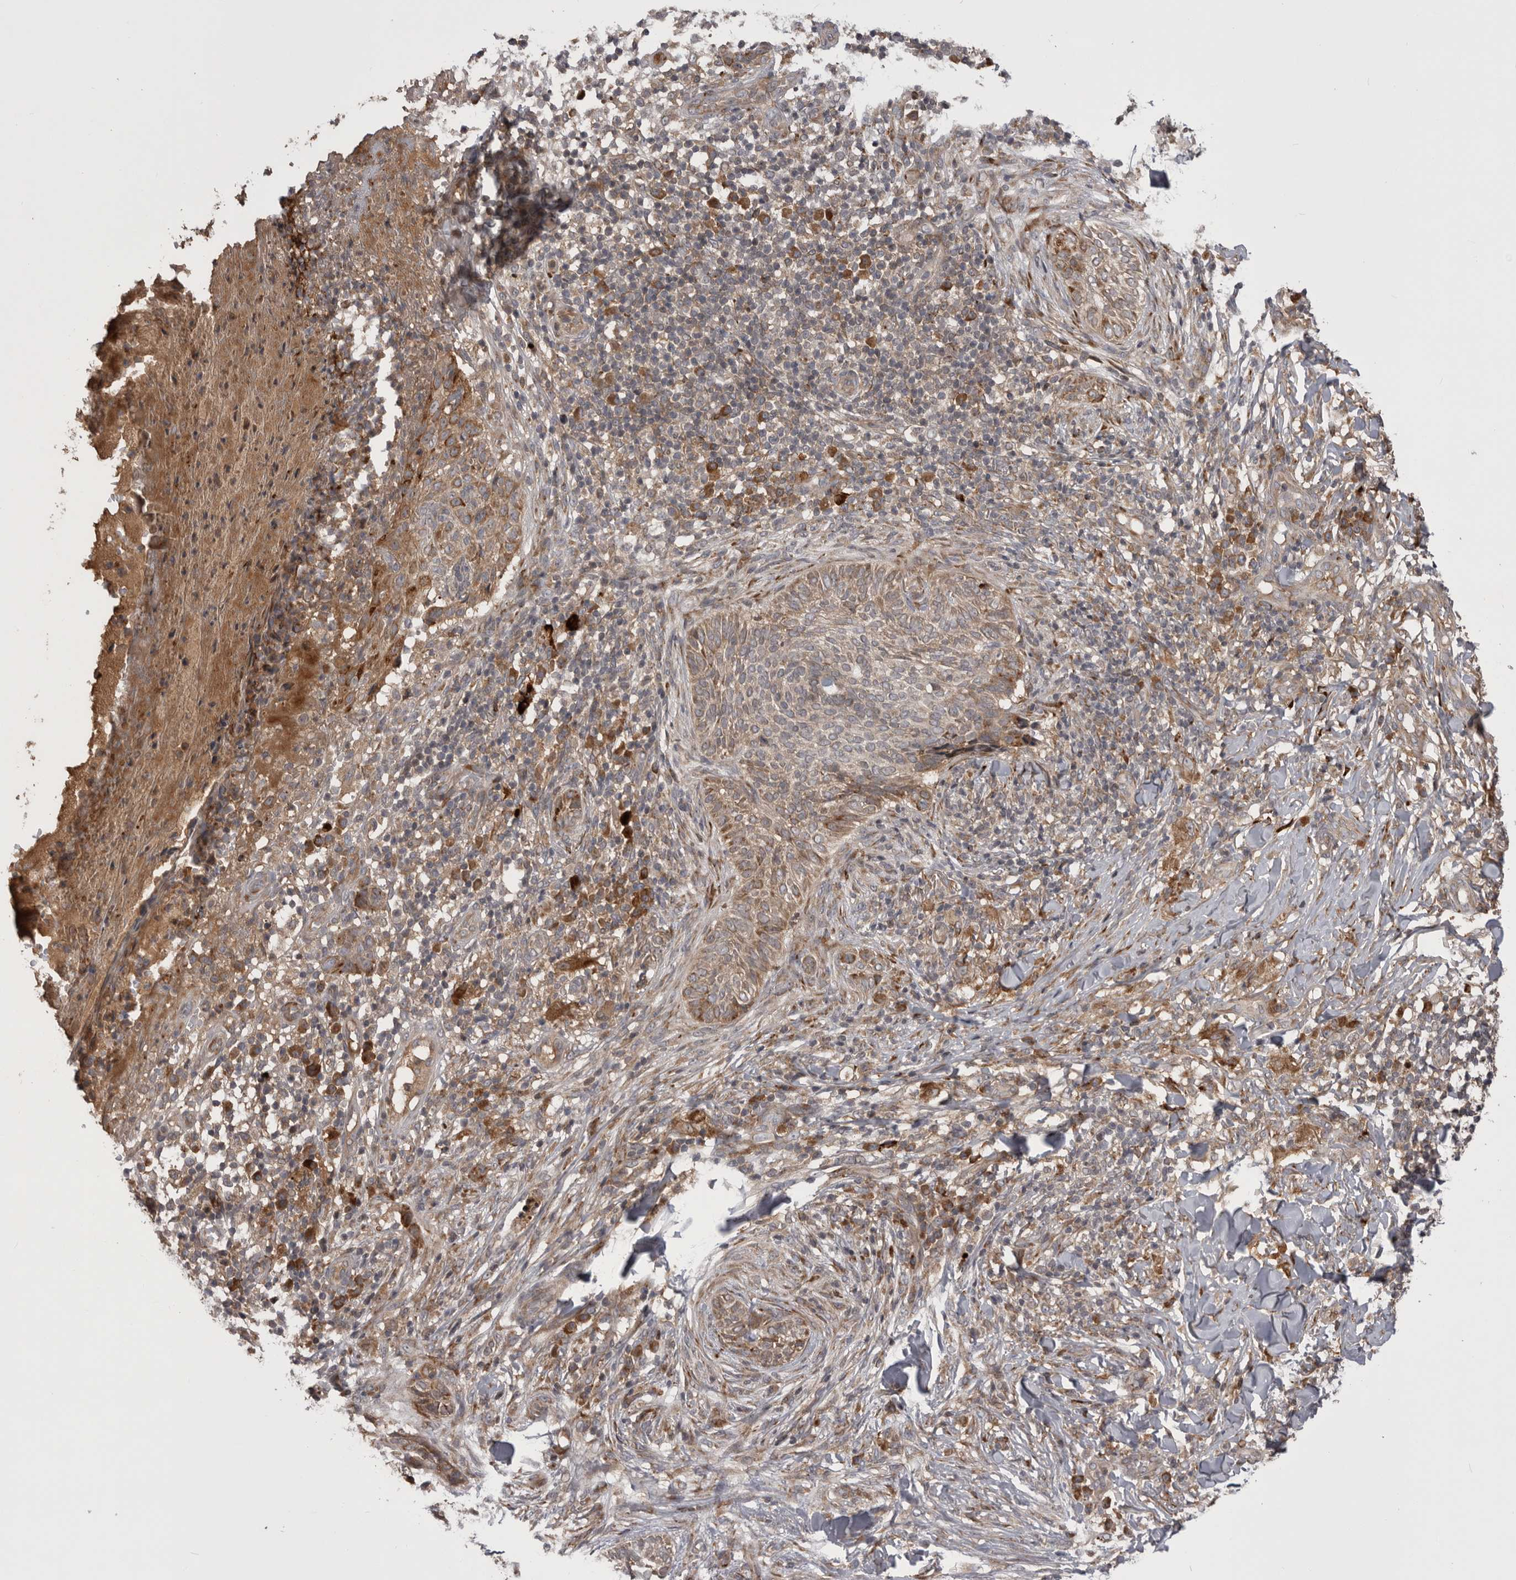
{"staining": {"intensity": "weak", "quantity": "25%-75%", "location": "cytoplasmic/membranous"}, "tissue": "skin cancer", "cell_type": "Tumor cells", "image_type": "cancer", "snomed": [{"axis": "morphology", "description": "Normal tissue, NOS"}, {"axis": "morphology", "description": "Basal cell carcinoma"}, {"axis": "topography", "description": "Skin"}], "caption": "Approximately 25%-75% of tumor cells in basal cell carcinoma (skin) exhibit weak cytoplasmic/membranous protein expression as visualized by brown immunohistochemical staining.", "gene": "RAB3GAP2", "patient": {"sex": "male", "age": 67}}